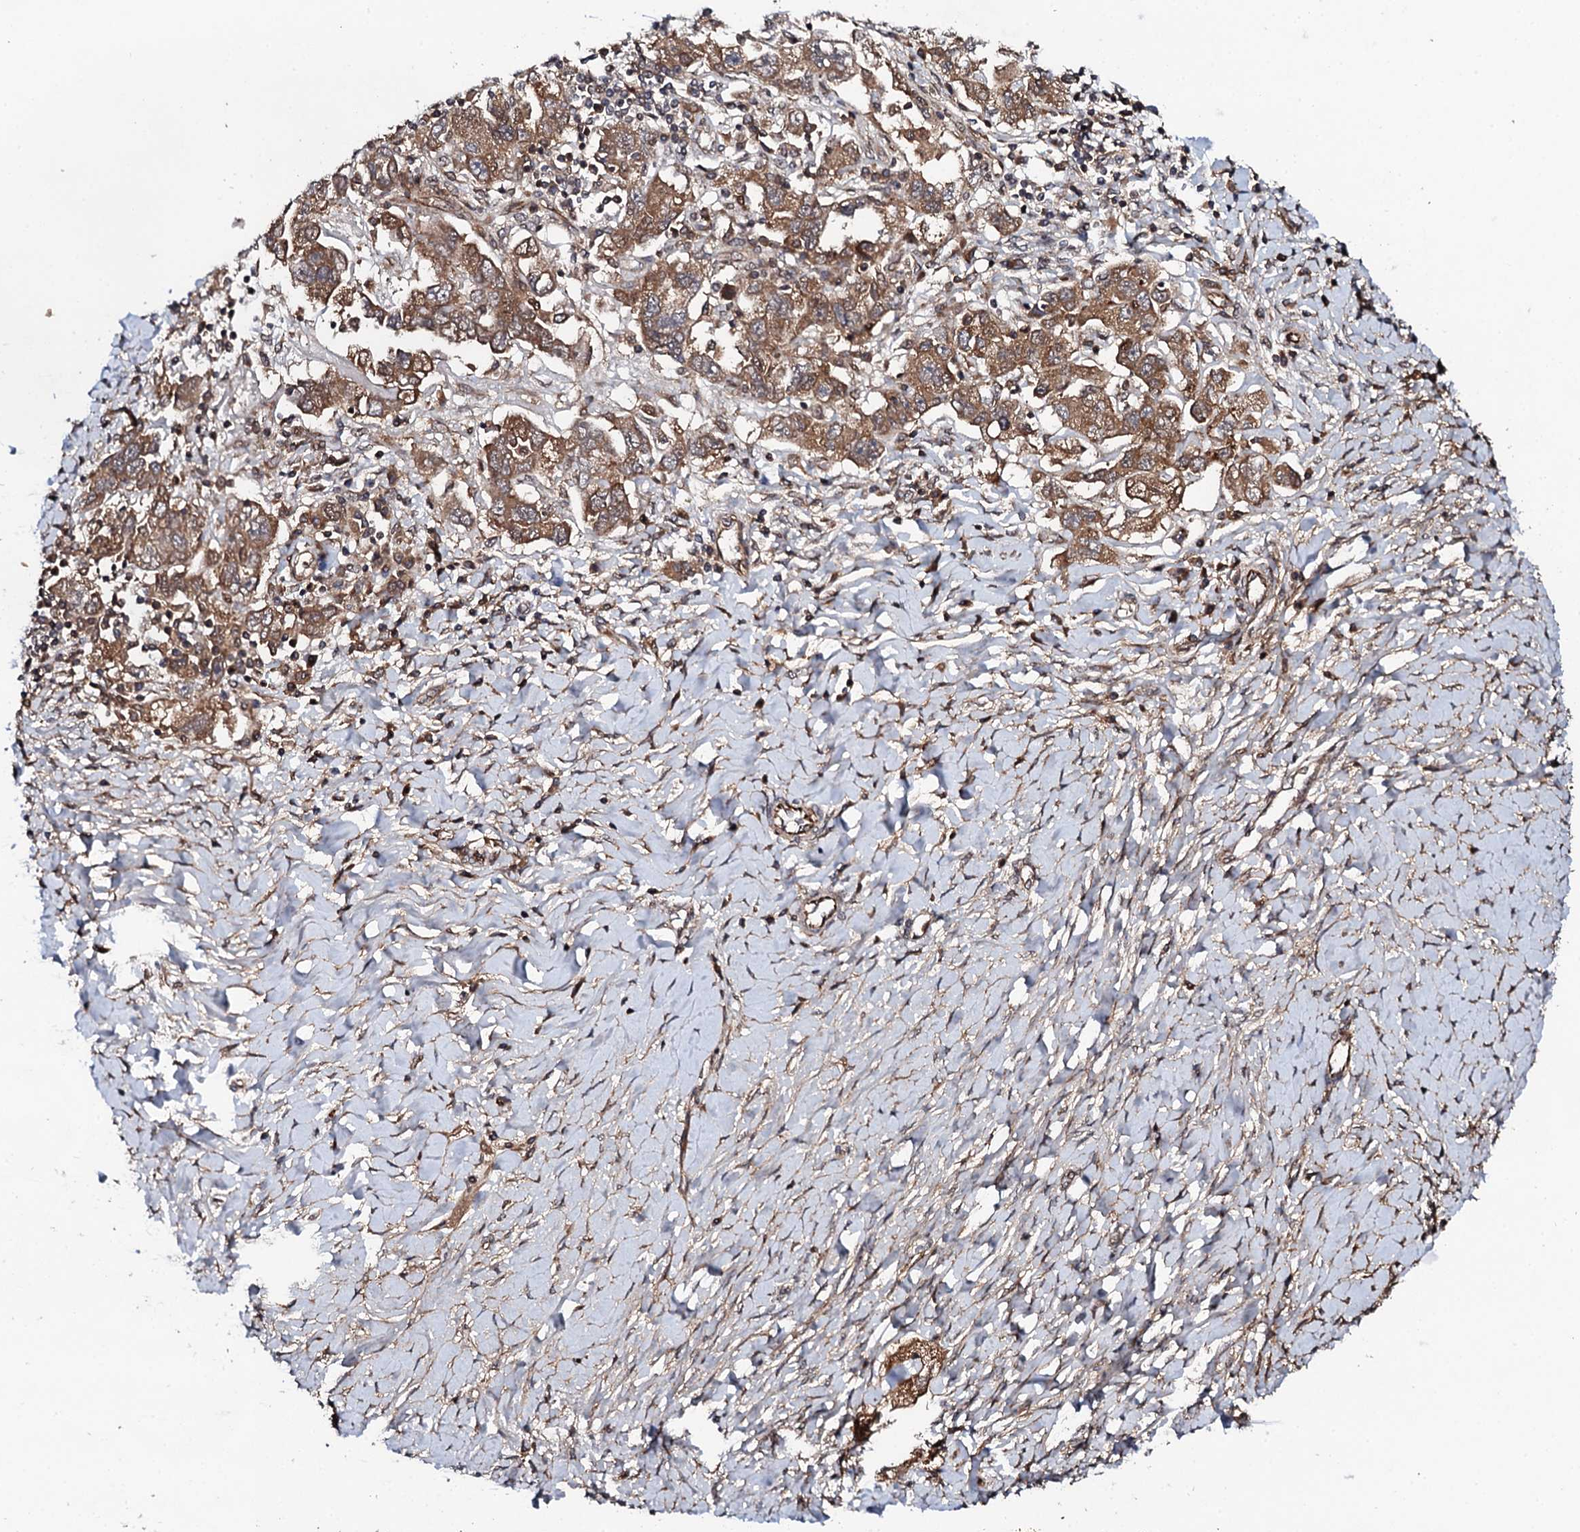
{"staining": {"intensity": "moderate", "quantity": ">75%", "location": "cytoplasmic/membranous"}, "tissue": "ovarian cancer", "cell_type": "Tumor cells", "image_type": "cancer", "snomed": [{"axis": "morphology", "description": "Carcinoma, NOS"}, {"axis": "morphology", "description": "Cystadenocarcinoma, serous, NOS"}, {"axis": "topography", "description": "Ovary"}], "caption": "Tumor cells demonstrate medium levels of moderate cytoplasmic/membranous staining in about >75% of cells in ovarian cancer. The protein is shown in brown color, while the nuclei are stained blue.", "gene": "FAM111A", "patient": {"sex": "female", "age": 69}}